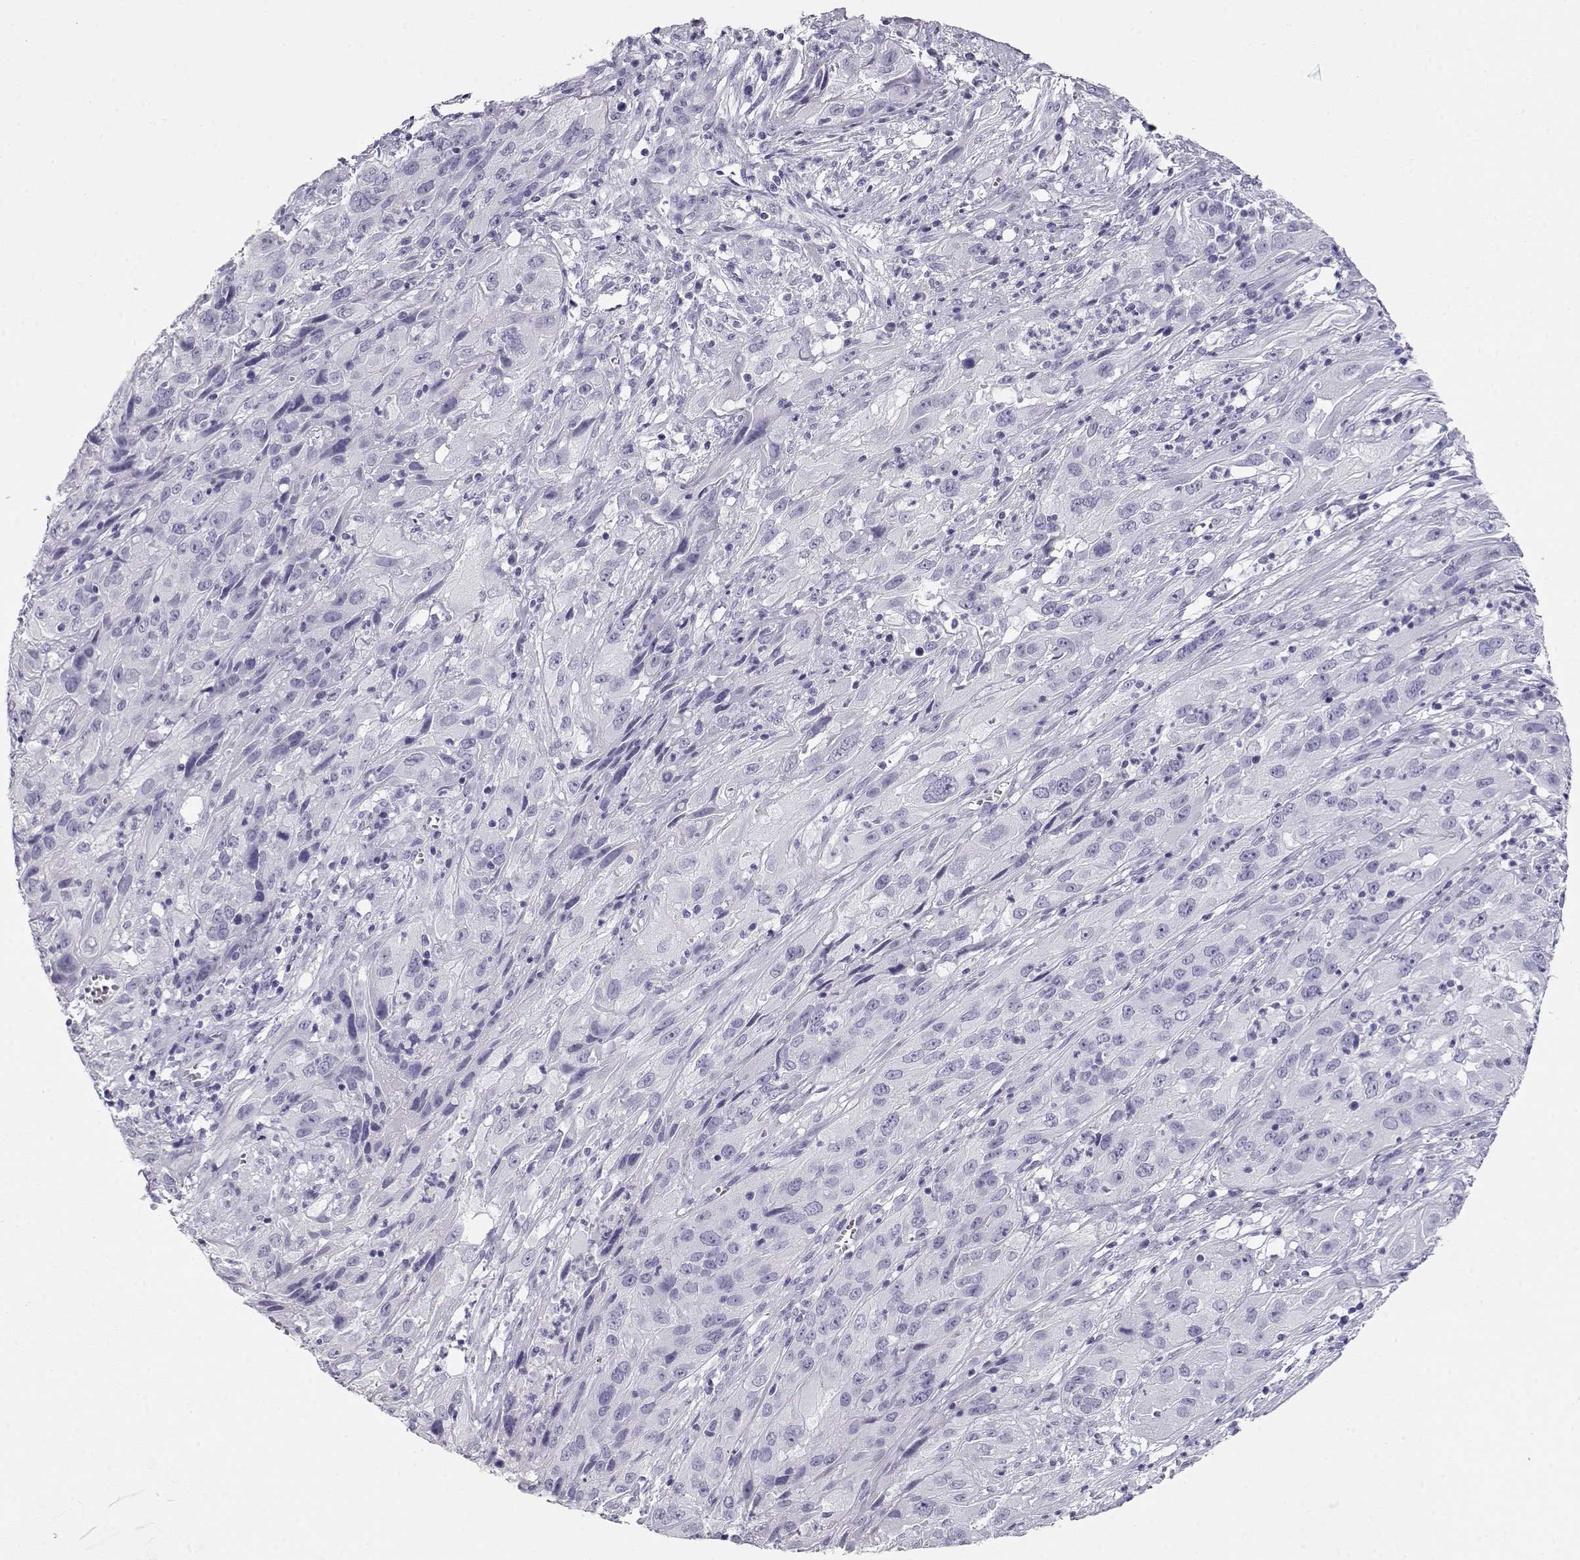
{"staining": {"intensity": "negative", "quantity": "none", "location": "none"}, "tissue": "cervical cancer", "cell_type": "Tumor cells", "image_type": "cancer", "snomed": [{"axis": "morphology", "description": "Squamous cell carcinoma, NOS"}, {"axis": "topography", "description": "Cervix"}], "caption": "Photomicrograph shows no protein staining in tumor cells of cervical cancer (squamous cell carcinoma) tissue.", "gene": "MAGEC1", "patient": {"sex": "female", "age": 32}}